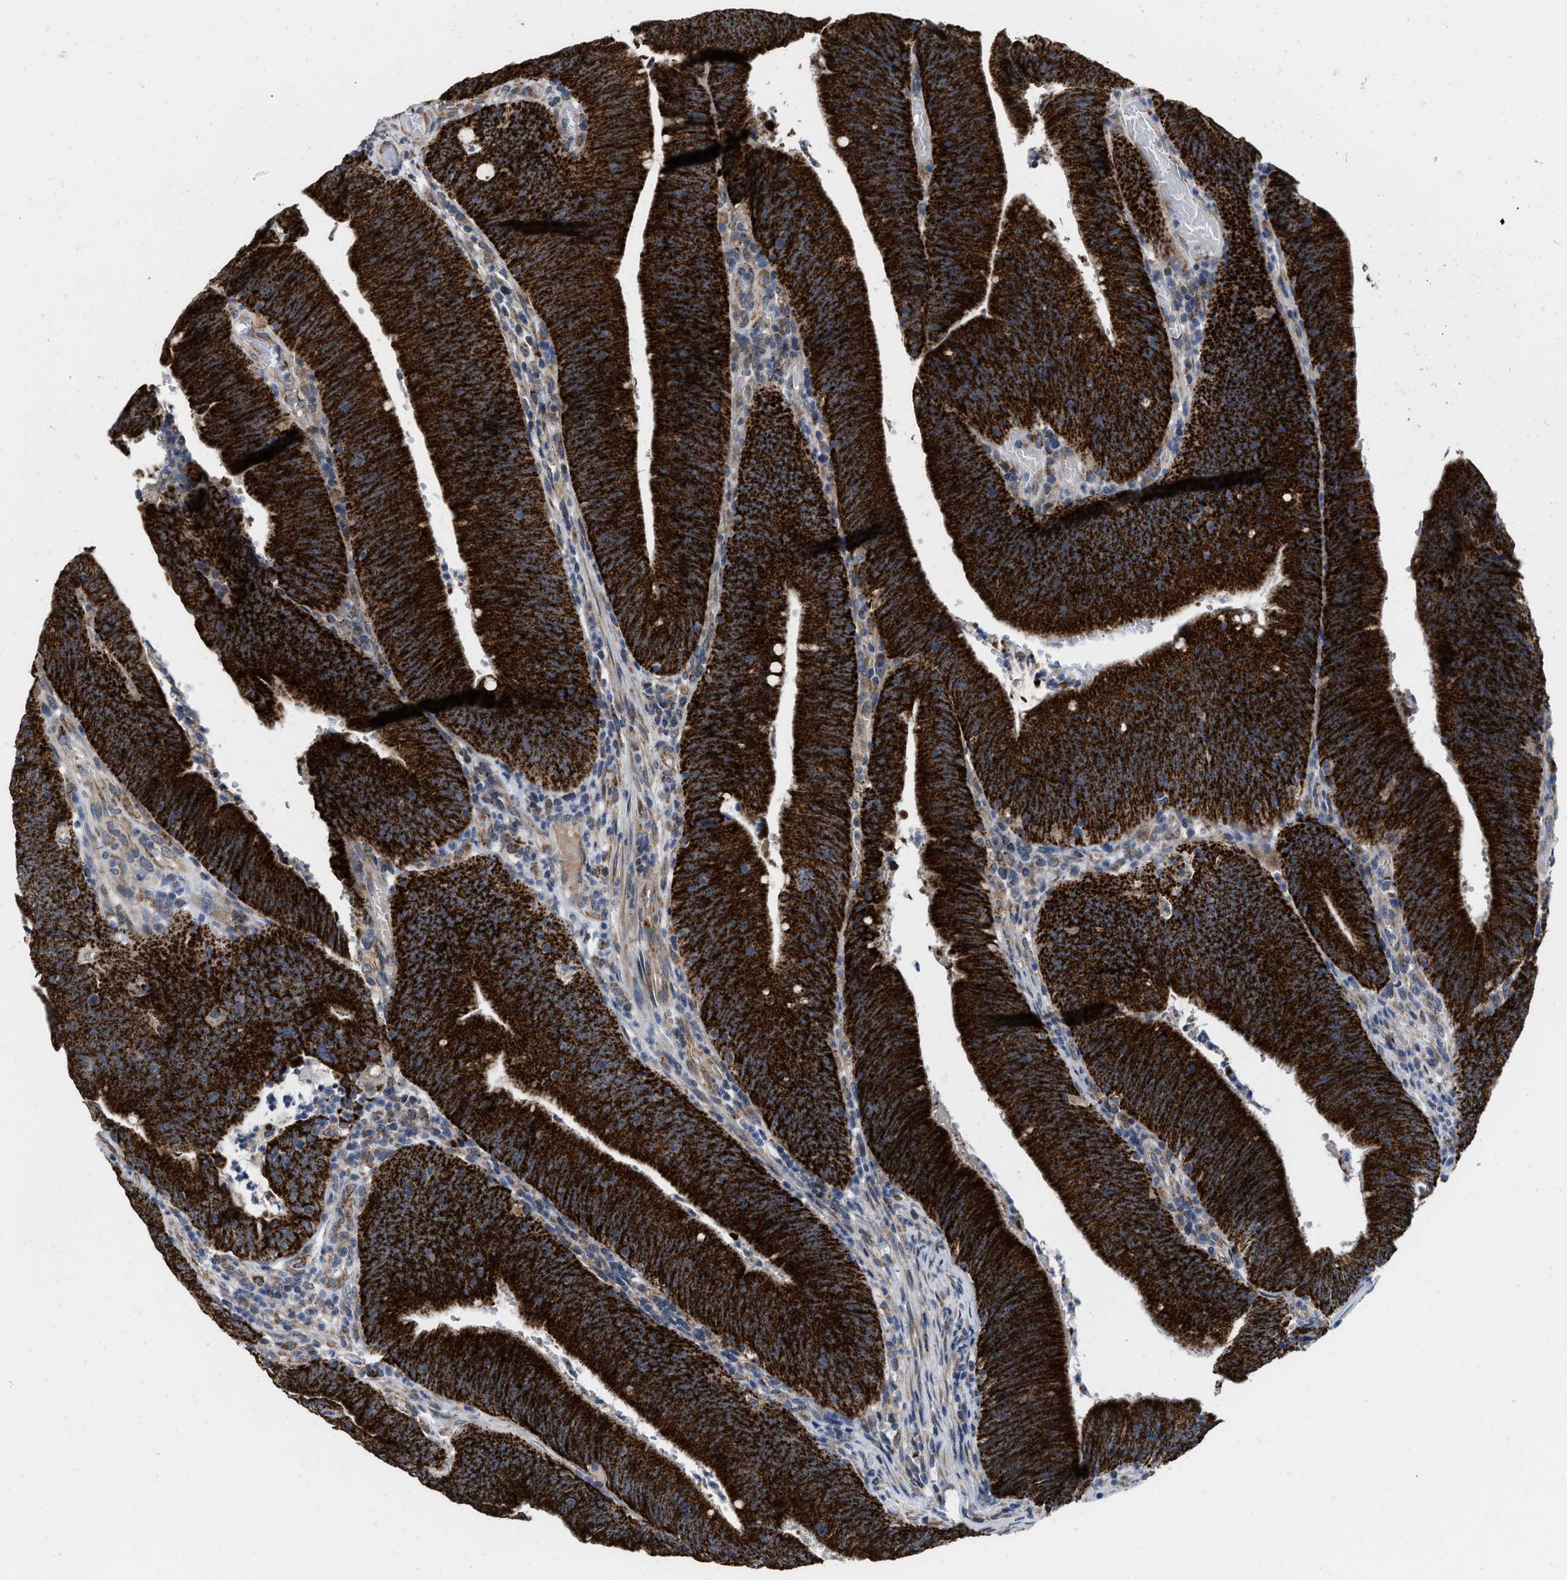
{"staining": {"intensity": "strong", "quantity": ">75%", "location": "cytoplasmic/membranous"}, "tissue": "colorectal cancer", "cell_type": "Tumor cells", "image_type": "cancer", "snomed": [{"axis": "morphology", "description": "Normal tissue, NOS"}, {"axis": "morphology", "description": "Adenocarcinoma, NOS"}, {"axis": "topography", "description": "Rectum"}], "caption": "This micrograph demonstrates immunohistochemistry (IHC) staining of adenocarcinoma (colorectal), with high strong cytoplasmic/membranous expression in about >75% of tumor cells.", "gene": "AKAP1", "patient": {"sex": "female", "age": 66}}